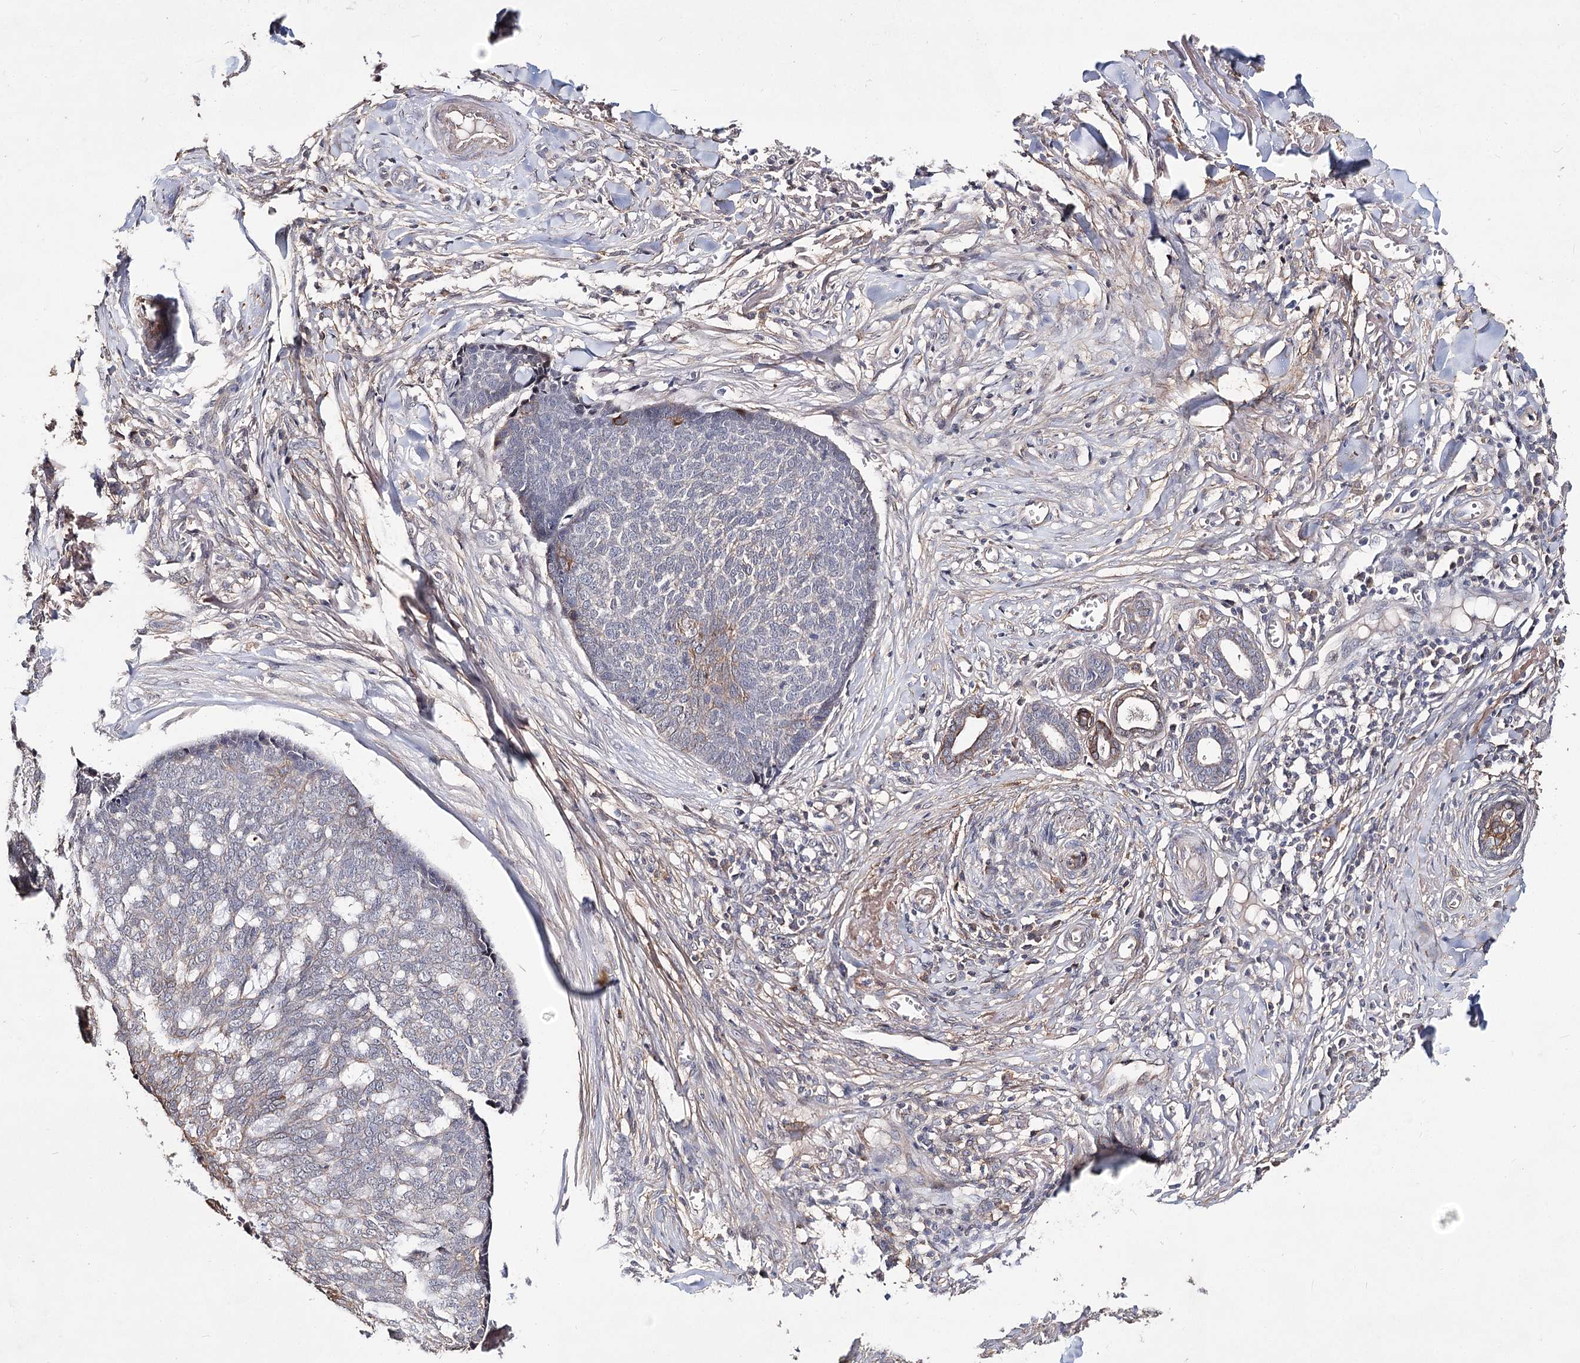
{"staining": {"intensity": "weak", "quantity": "<25%", "location": "cytoplasmic/membranous"}, "tissue": "skin cancer", "cell_type": "Tumor cells", "image_type": "cancer", "snomed": [{"axis": "morphology", "description": "Basal cell carcinoma"}, {"axis": "topography", "description": "Skin"}], "caption": "Immunohistochemical staining of human skin cancer displays no significant expression in tumor cells.", "gene": "TMEM218", "patient": {"sex": "male", "age": 84}}